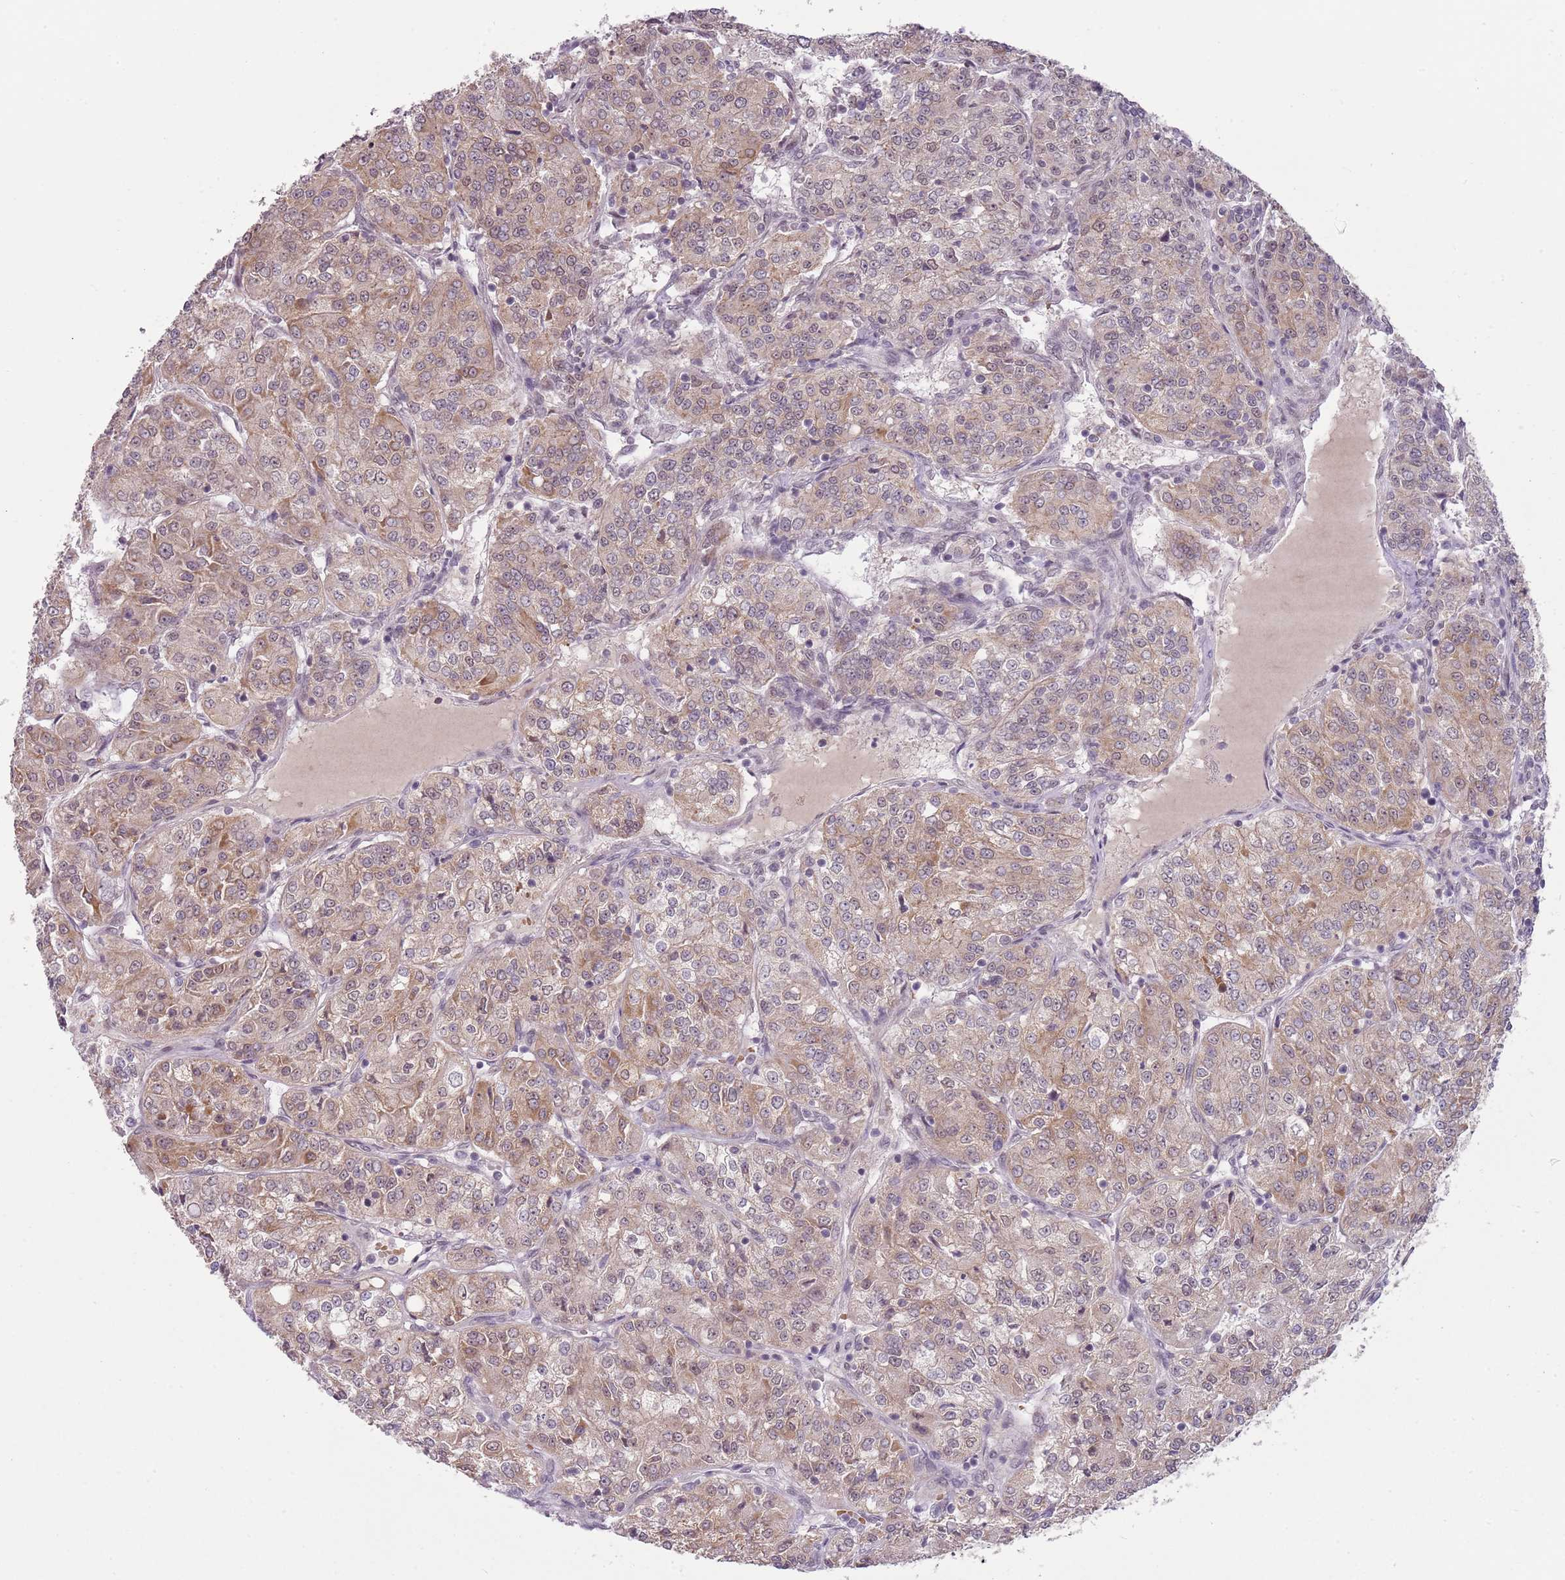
{"staining": {"intensity": "moderate", "quantity": ">75%", "location": "cytoplasmic/membranous"}, "tissue": "renal cancer", "cell_type": "Tumor cells", "image_type": "cancer", "snomed": [{"axis": "morphology", "description": "Adenocarcinoma, NOS"}, {"axis": "topography", "description": "Kidney"}], "caption": "Renal cancer (adenocarcinoma) stained with IHC demonstrates moderate cytoplasmic/membranous staining in approximately >75% of tumor cells.", "gene": "TM2D1", "patient": {"sex": "female", "age": 63}}